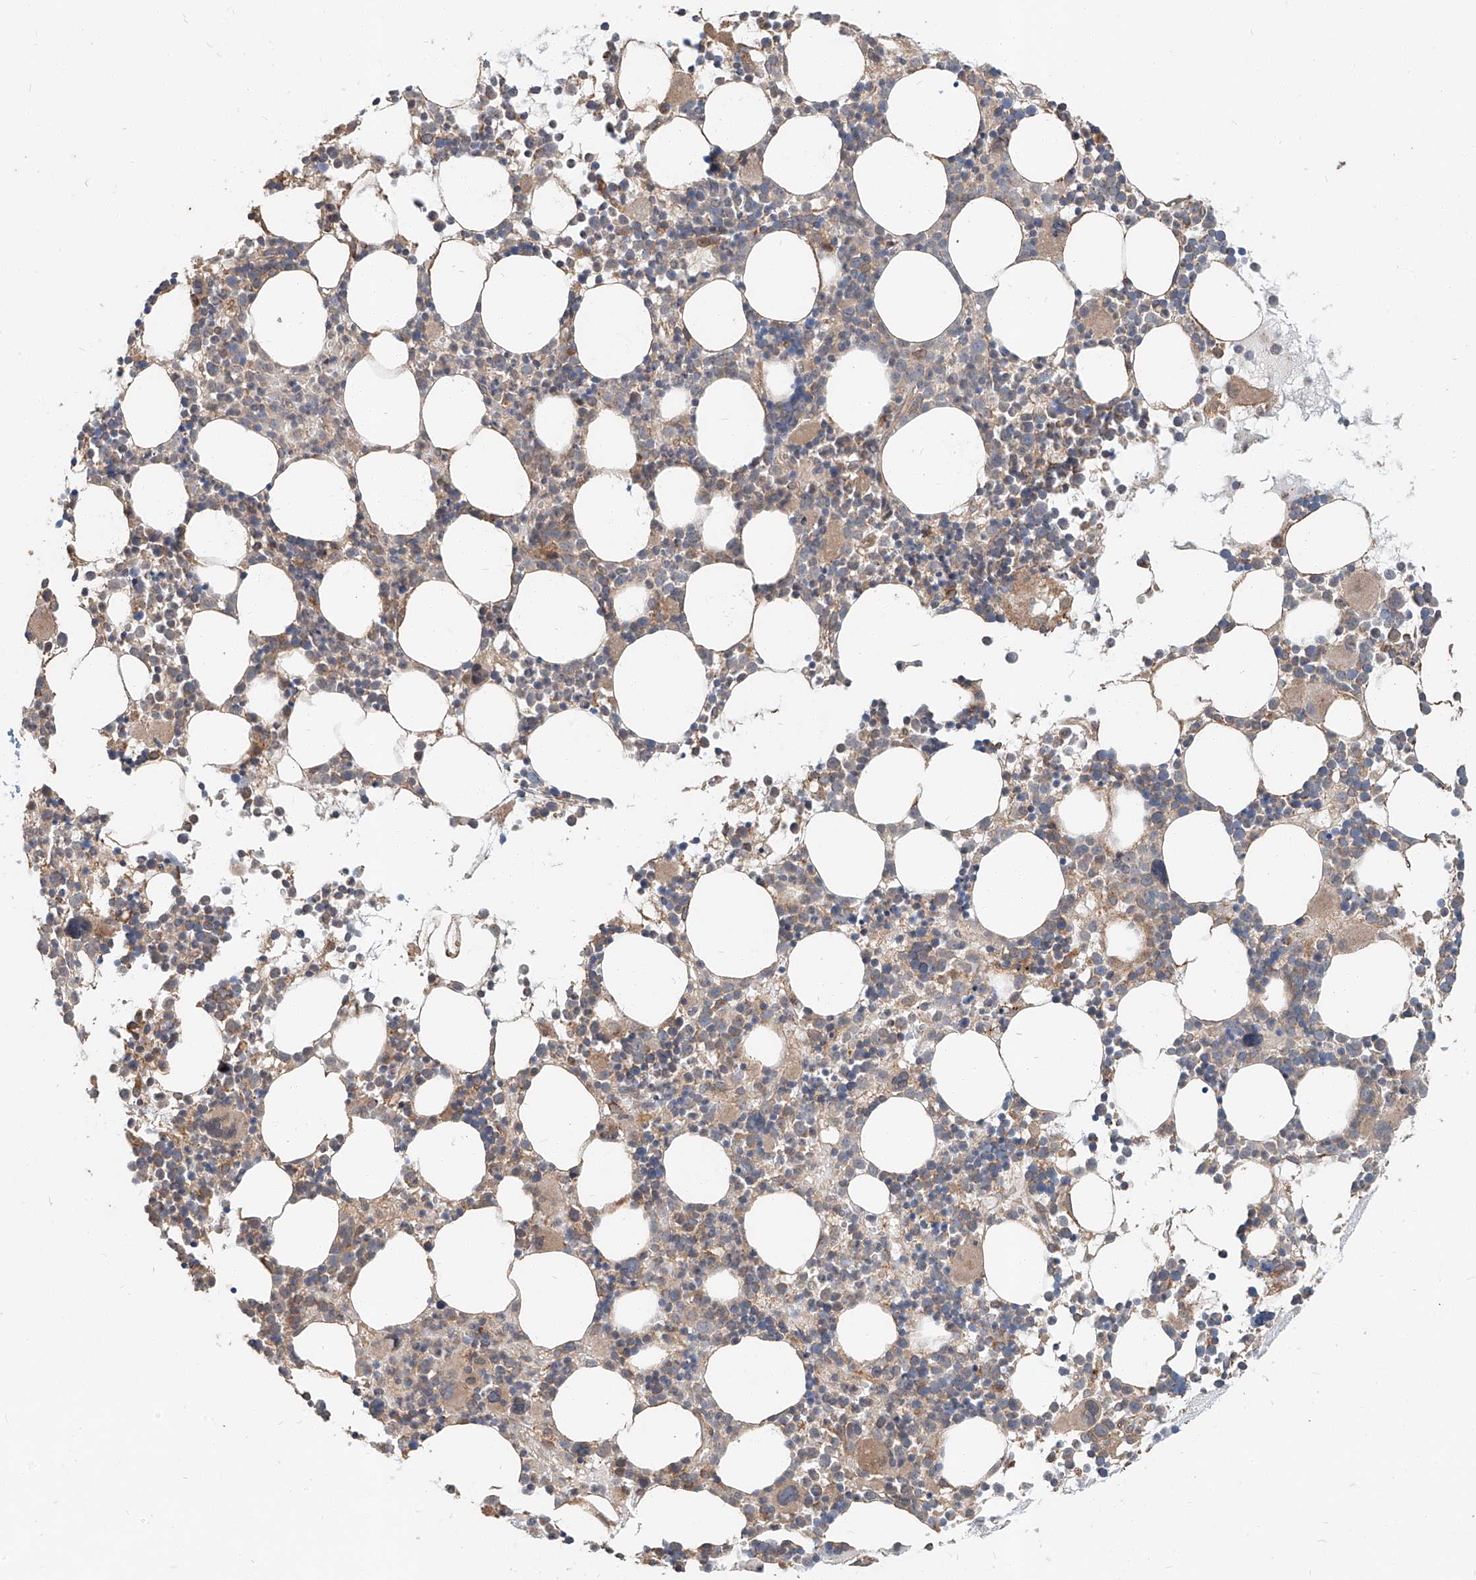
{"staining": {"intensity": "weak", "quantity": "25%-75%", "location": "cytoplasmic/membranous"}, "tissue": "bone marrow", "cell_type": "Hematopoietic cells", "image_type": "normal", "snomed": [{"axis": "morphology", "description": "Normal tissue, NOS"}, {"axis": "topography", "description": "Bone marrow"}], "caption": "A low amount of weak cytoplasmic/membranous positivity is identified in approximately 25%-75% of hematopoietic cells in unremarkable bone marrow. The protein of interest is shown in brown color, while the nuclei are stained blue.", "gene": "STX19", "patient": {"sex": "female", "age": 62}}